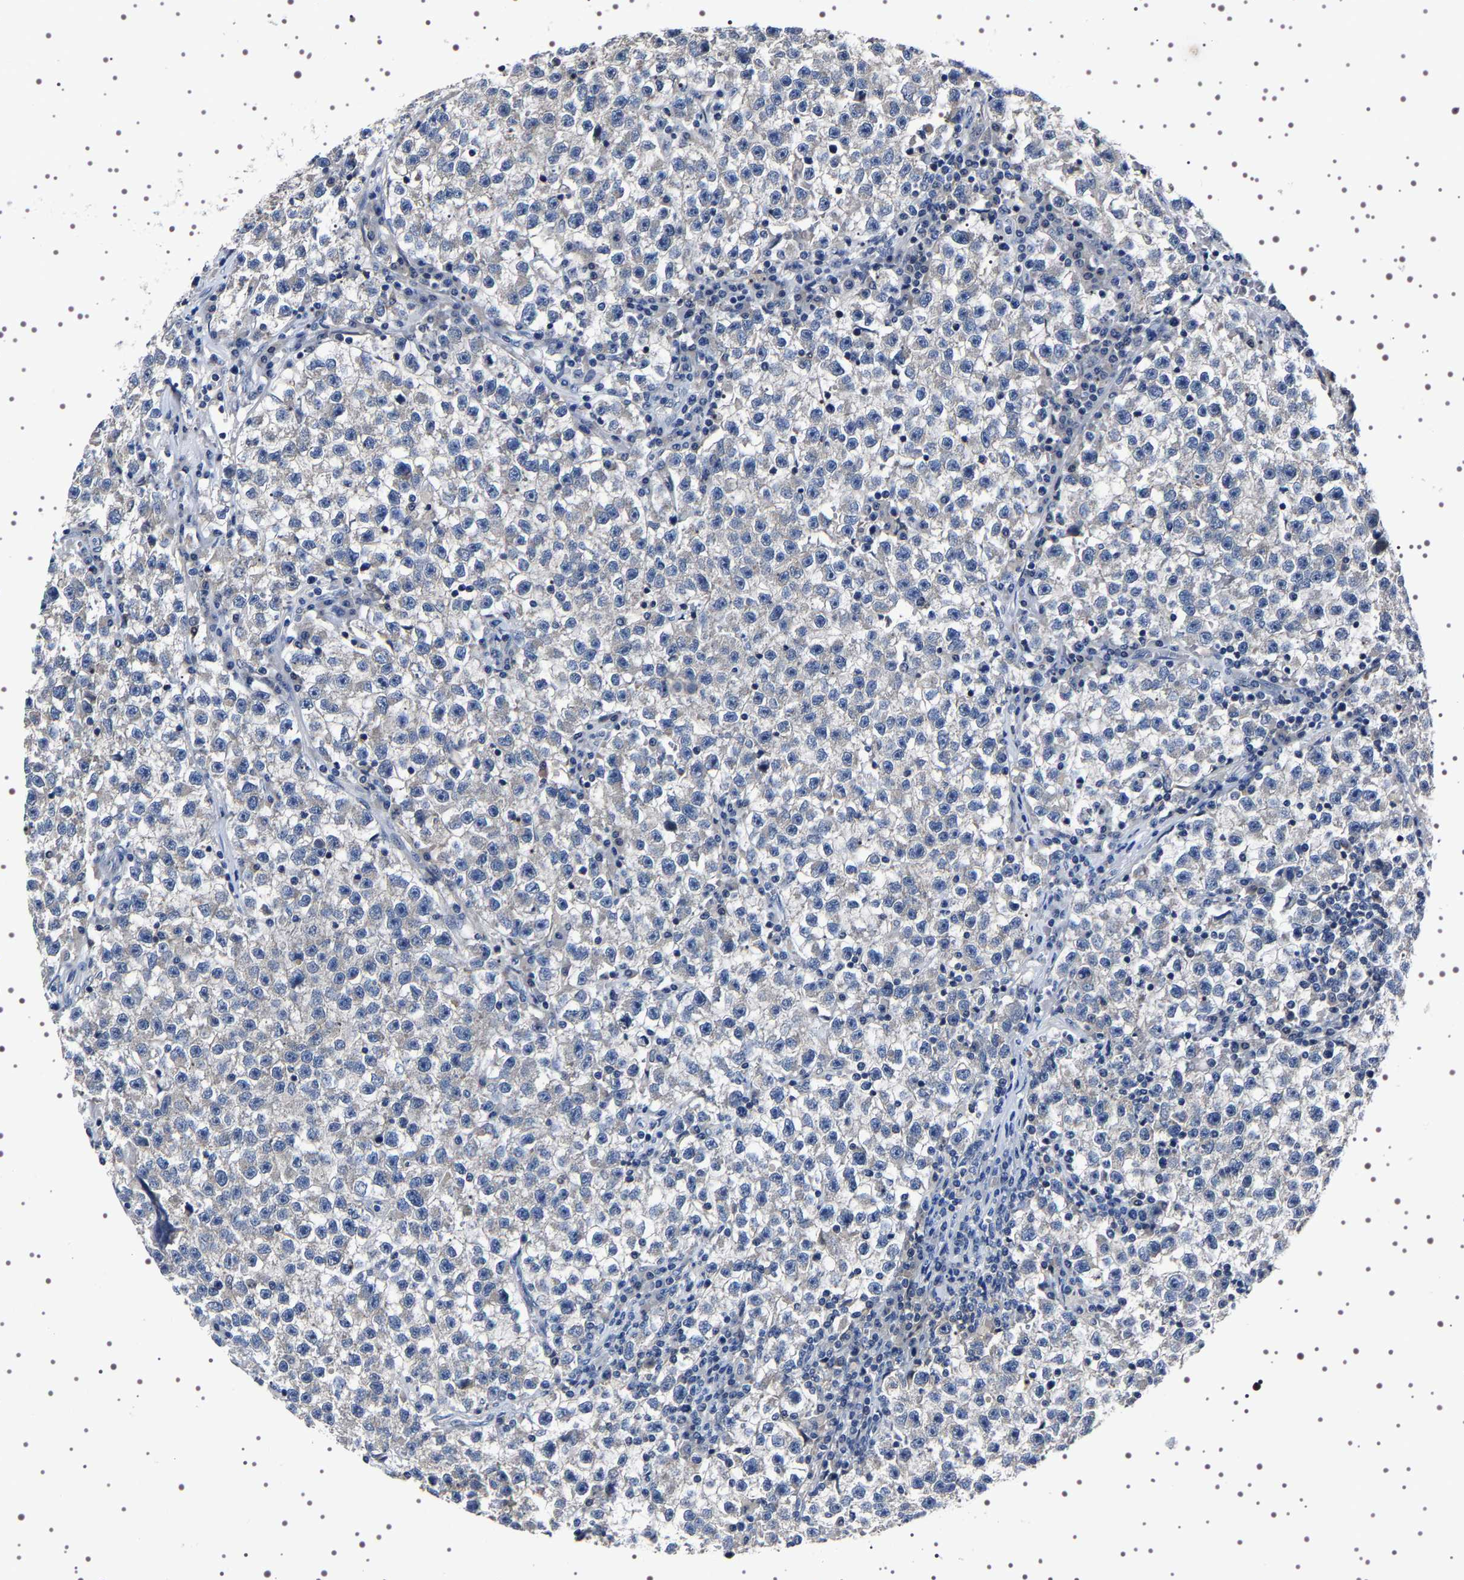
{"staining": {"intensity": "negative", "quantity": "none", "location": "none"}, "tissue": "testis cancer", "cell_type": "Tumor cells", "image_type": "cancer", "snomed": [{"axis": "morphology", "description": "Seminoma, NOS"}, {"axis": "topography", "description": "Testis"}], "caption": "This micrograph is of testis seminoma stained with immunohistochemistry to label a protein in brown with the nuclei are counter-stained blue. There is no positivity in tumor cells.", "gene": "TARBP1", "patient": {"sex": "male", "age": 22}}